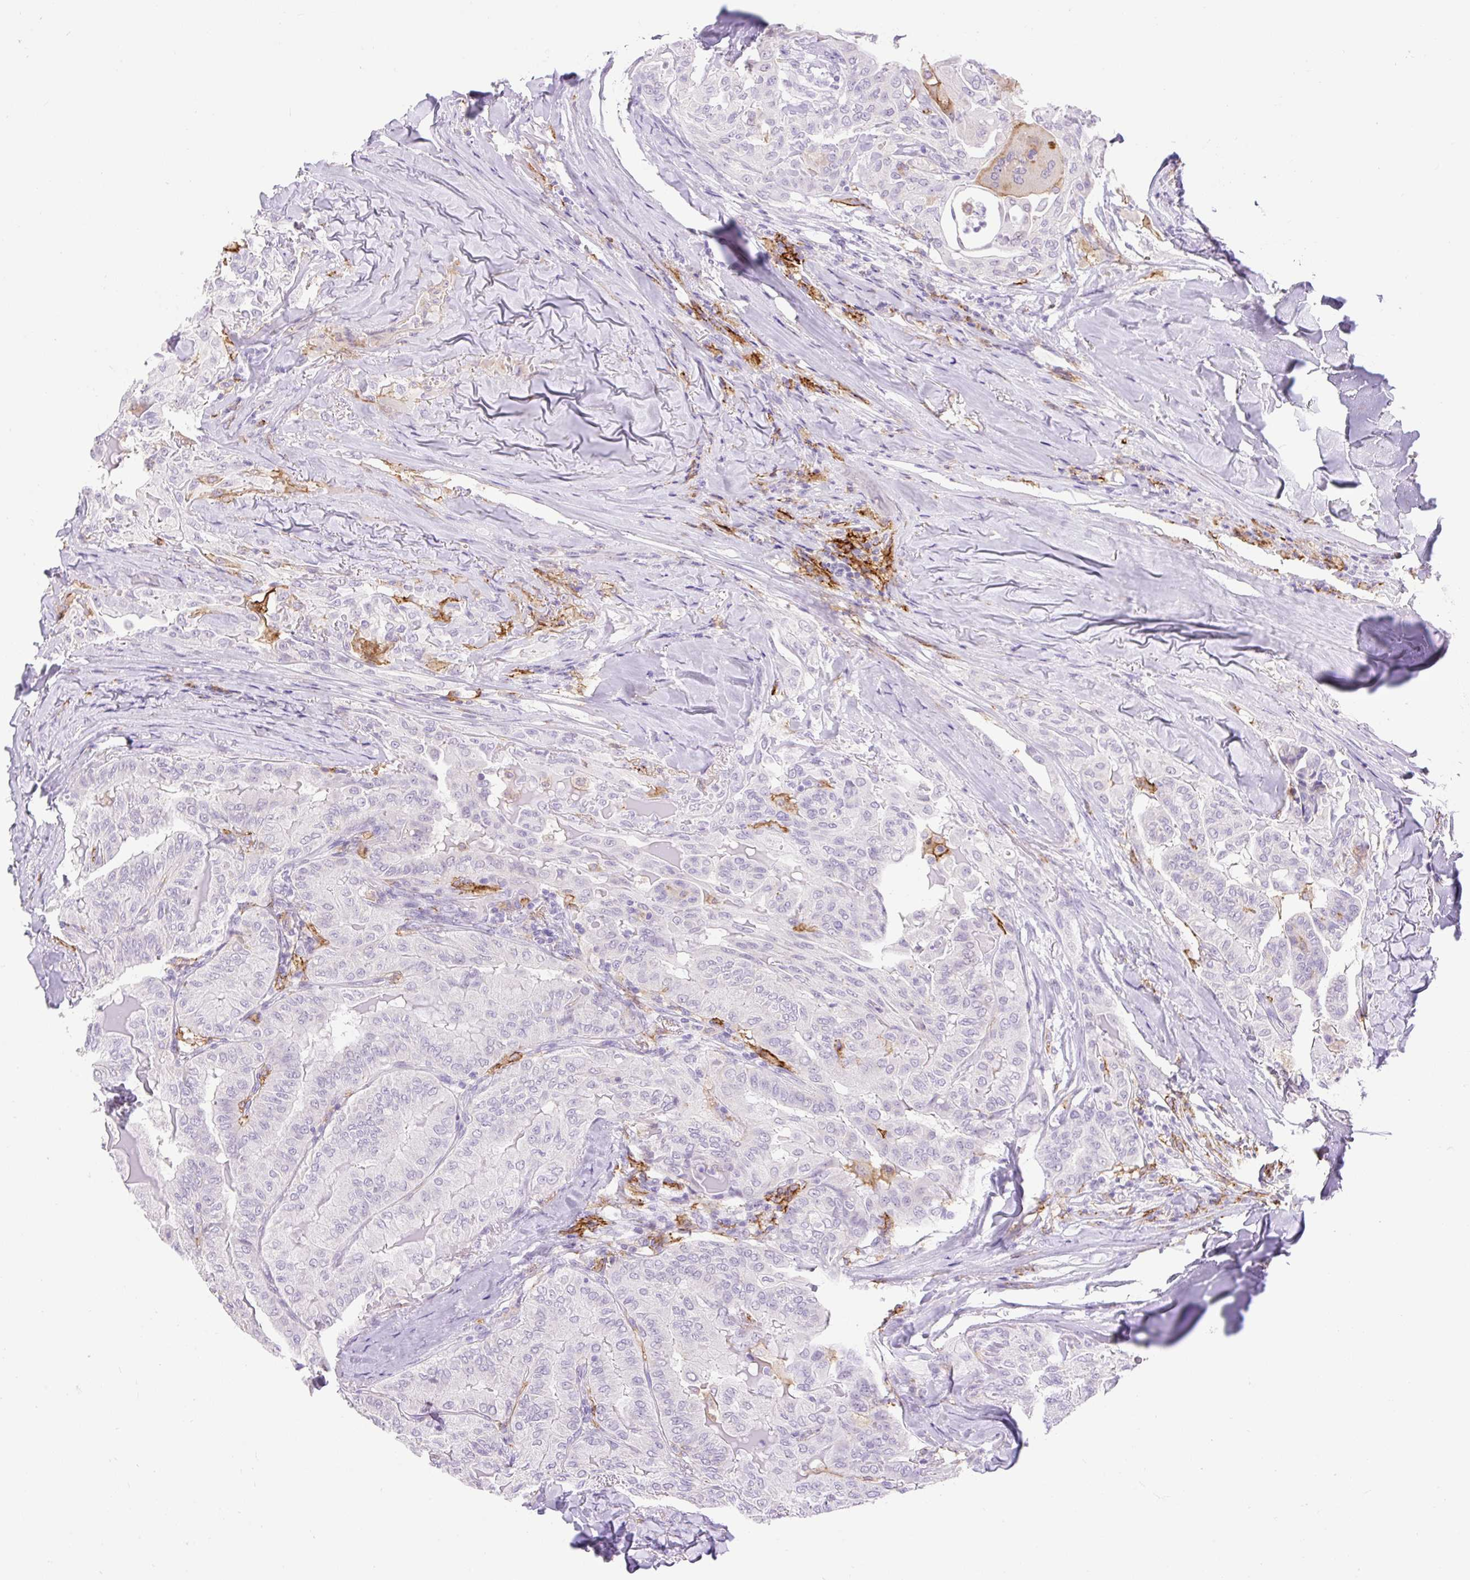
{"staining": {"intensity": "negative", "quantity": "none", "location": "none"}, "tissue": "thyroid cancer", "cell_type": "Tumor cells", "image_type": "cancer", "snomed": [{"axis": "morphology", "description": "Papillary adenocarcinoma, NOS"}, {"axis": "topography", "description": "Thyroid gland"}], "caption": "Protein analysis of thyroid papillary adenocarcinoma shows no significant positivity in tumor cells.", "gene": "SIGLEC1", "patient": {"sex": "female", "age": 68}}